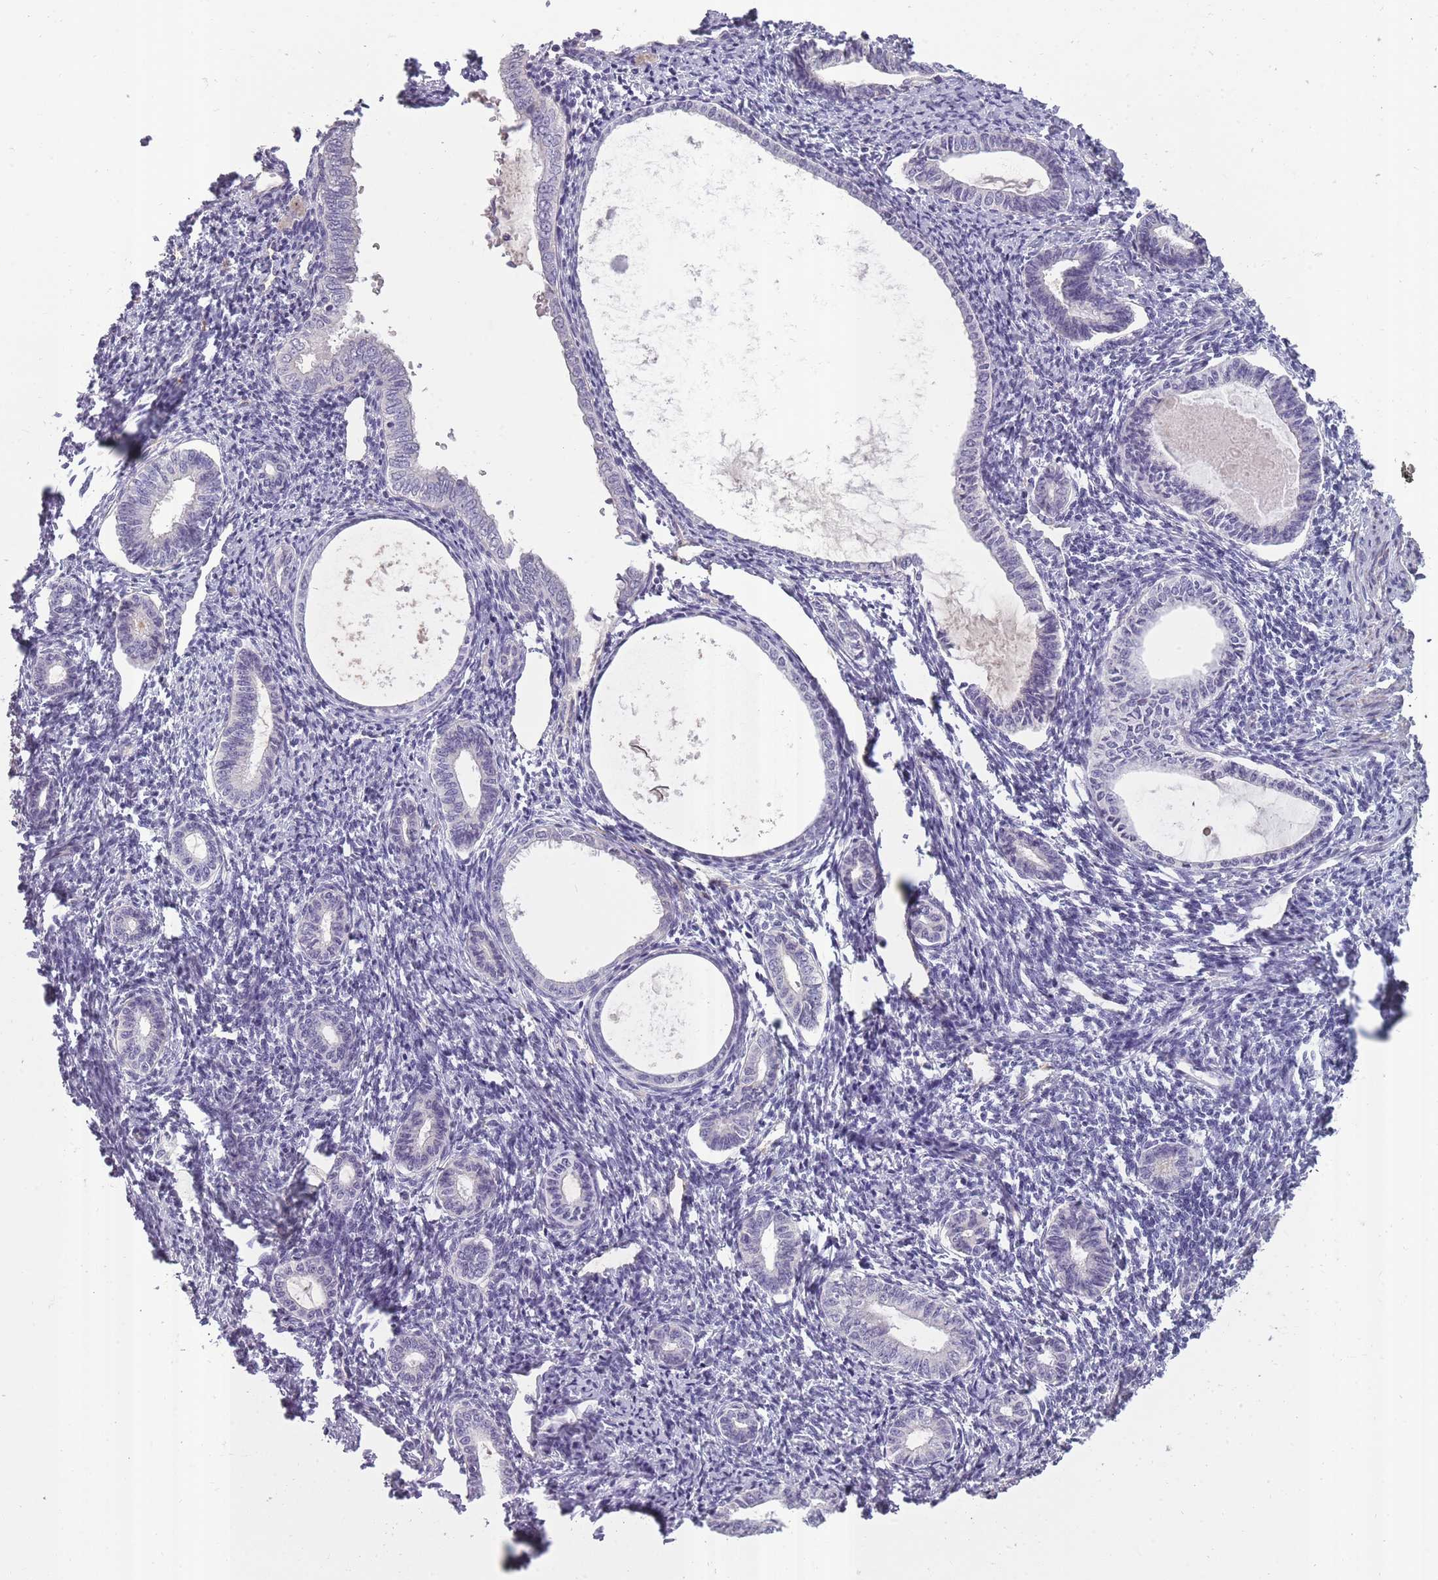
{"staining": {"intensity": "negative", "quantity": "none", "location": "none"}, "tissue": "endometrium", "cell_type": "Cells in endometrial stroma", "image_type": "normal", "snomed": [{"axis": "morphology", "description": "Normal tissue, NOS"}, {"axis": "topography", "description": "Endometrium"}], "caption": "Immunohistochemistry of benign human endometrium reveals no expression in cells in endometrial stroma.", "gene": "SLC8A2", "patient": {"sex": "female", "age": 63}}